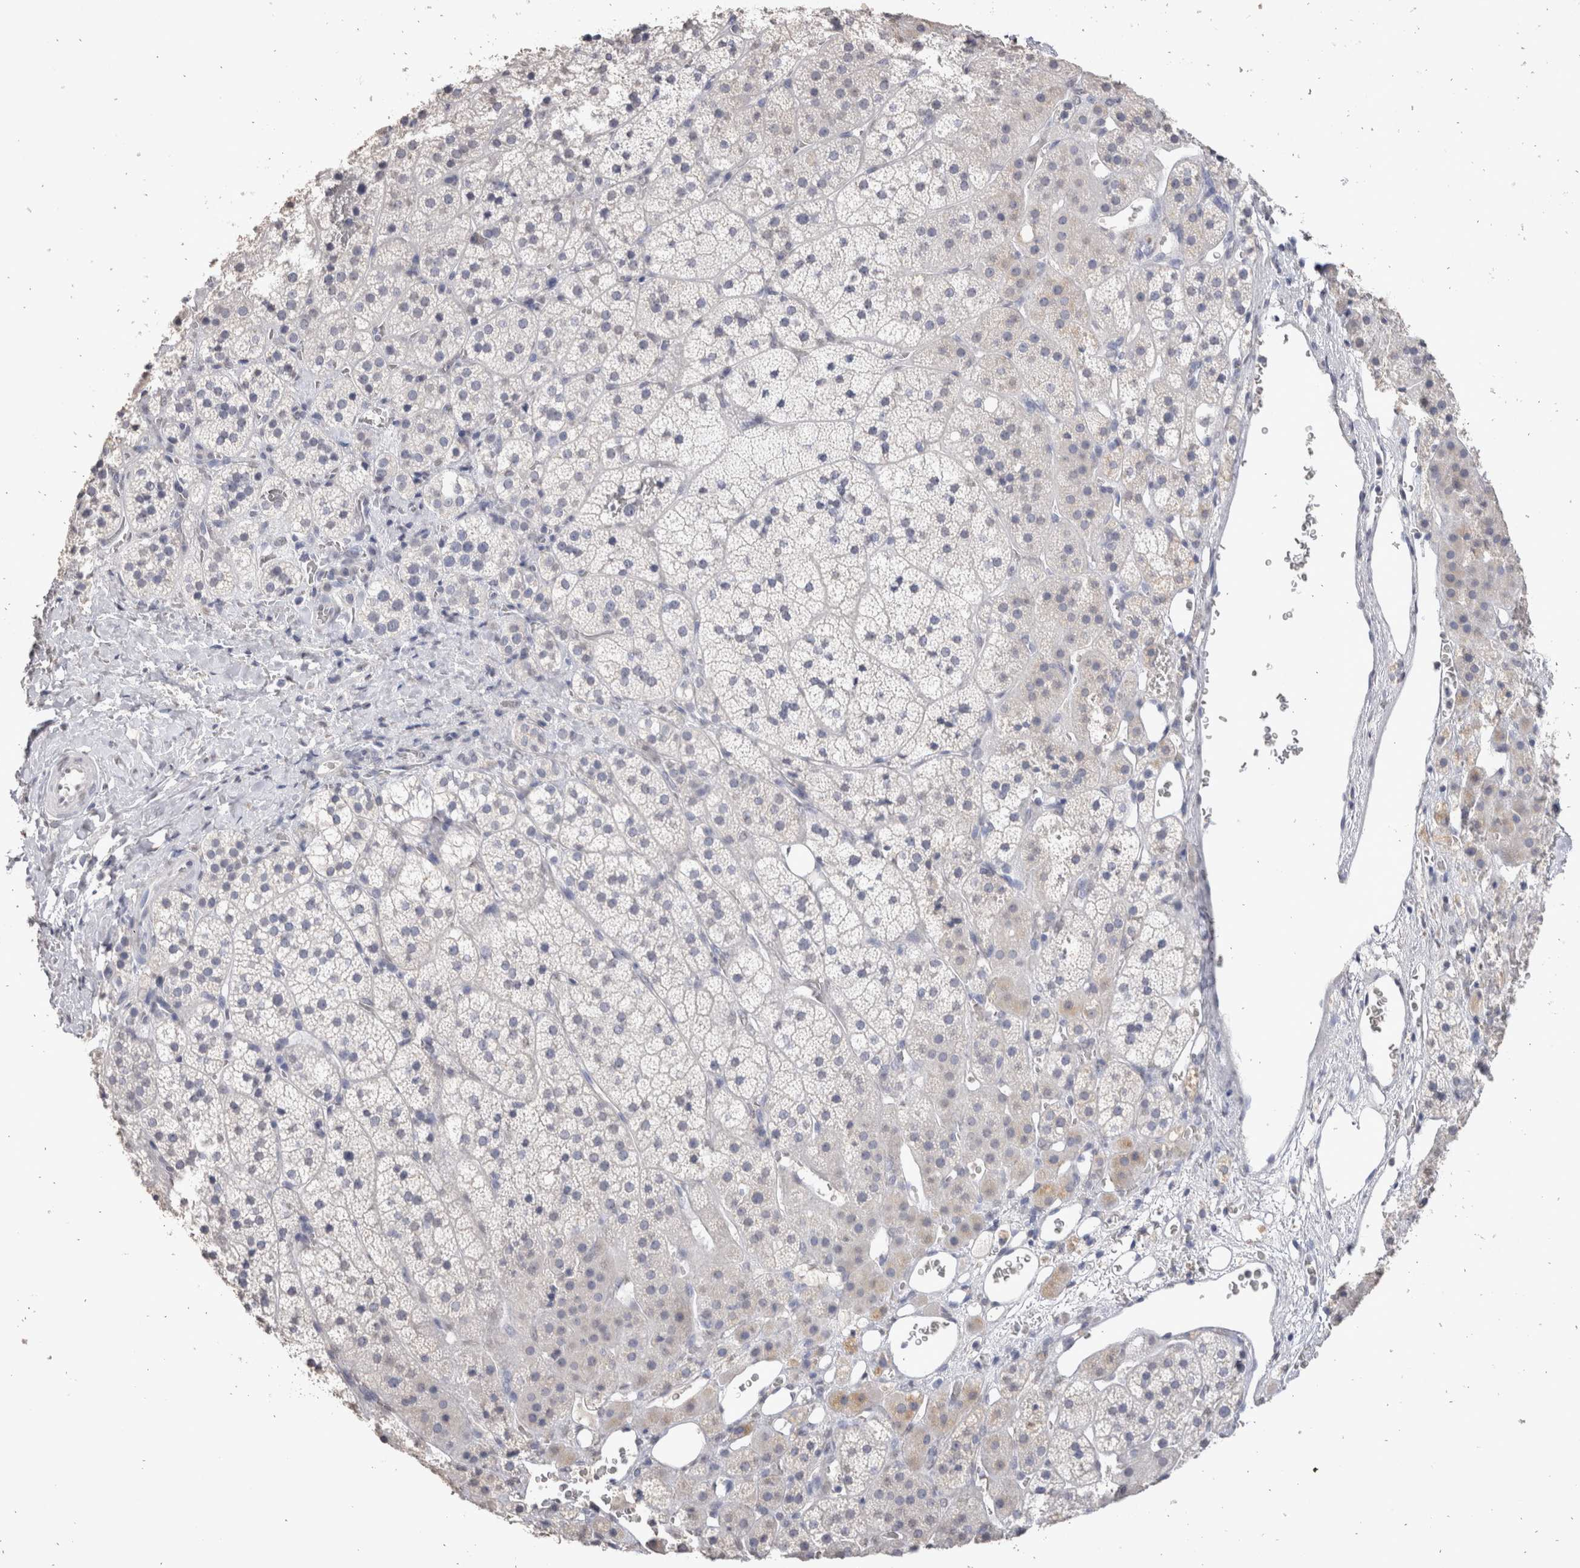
{"staining": {"intensity": "negative", "quantity": "none", "location": "none"}, "tissue": "adrenal gland", "cell_type": "Glandular cells", "image_type": "normal", "snomed": [{"axis": "morphology", "description": "Normal tissue, NOS"}, {"axis": "topography", "description": "Adrenal gland"}], "caption": "Histopathology image shows no protein staining in glandular cells of normal adrenal gland. Nuclei are stained in blue.", "gene": "LGALS2", "patient": {"sex": "female", "age": 44}}